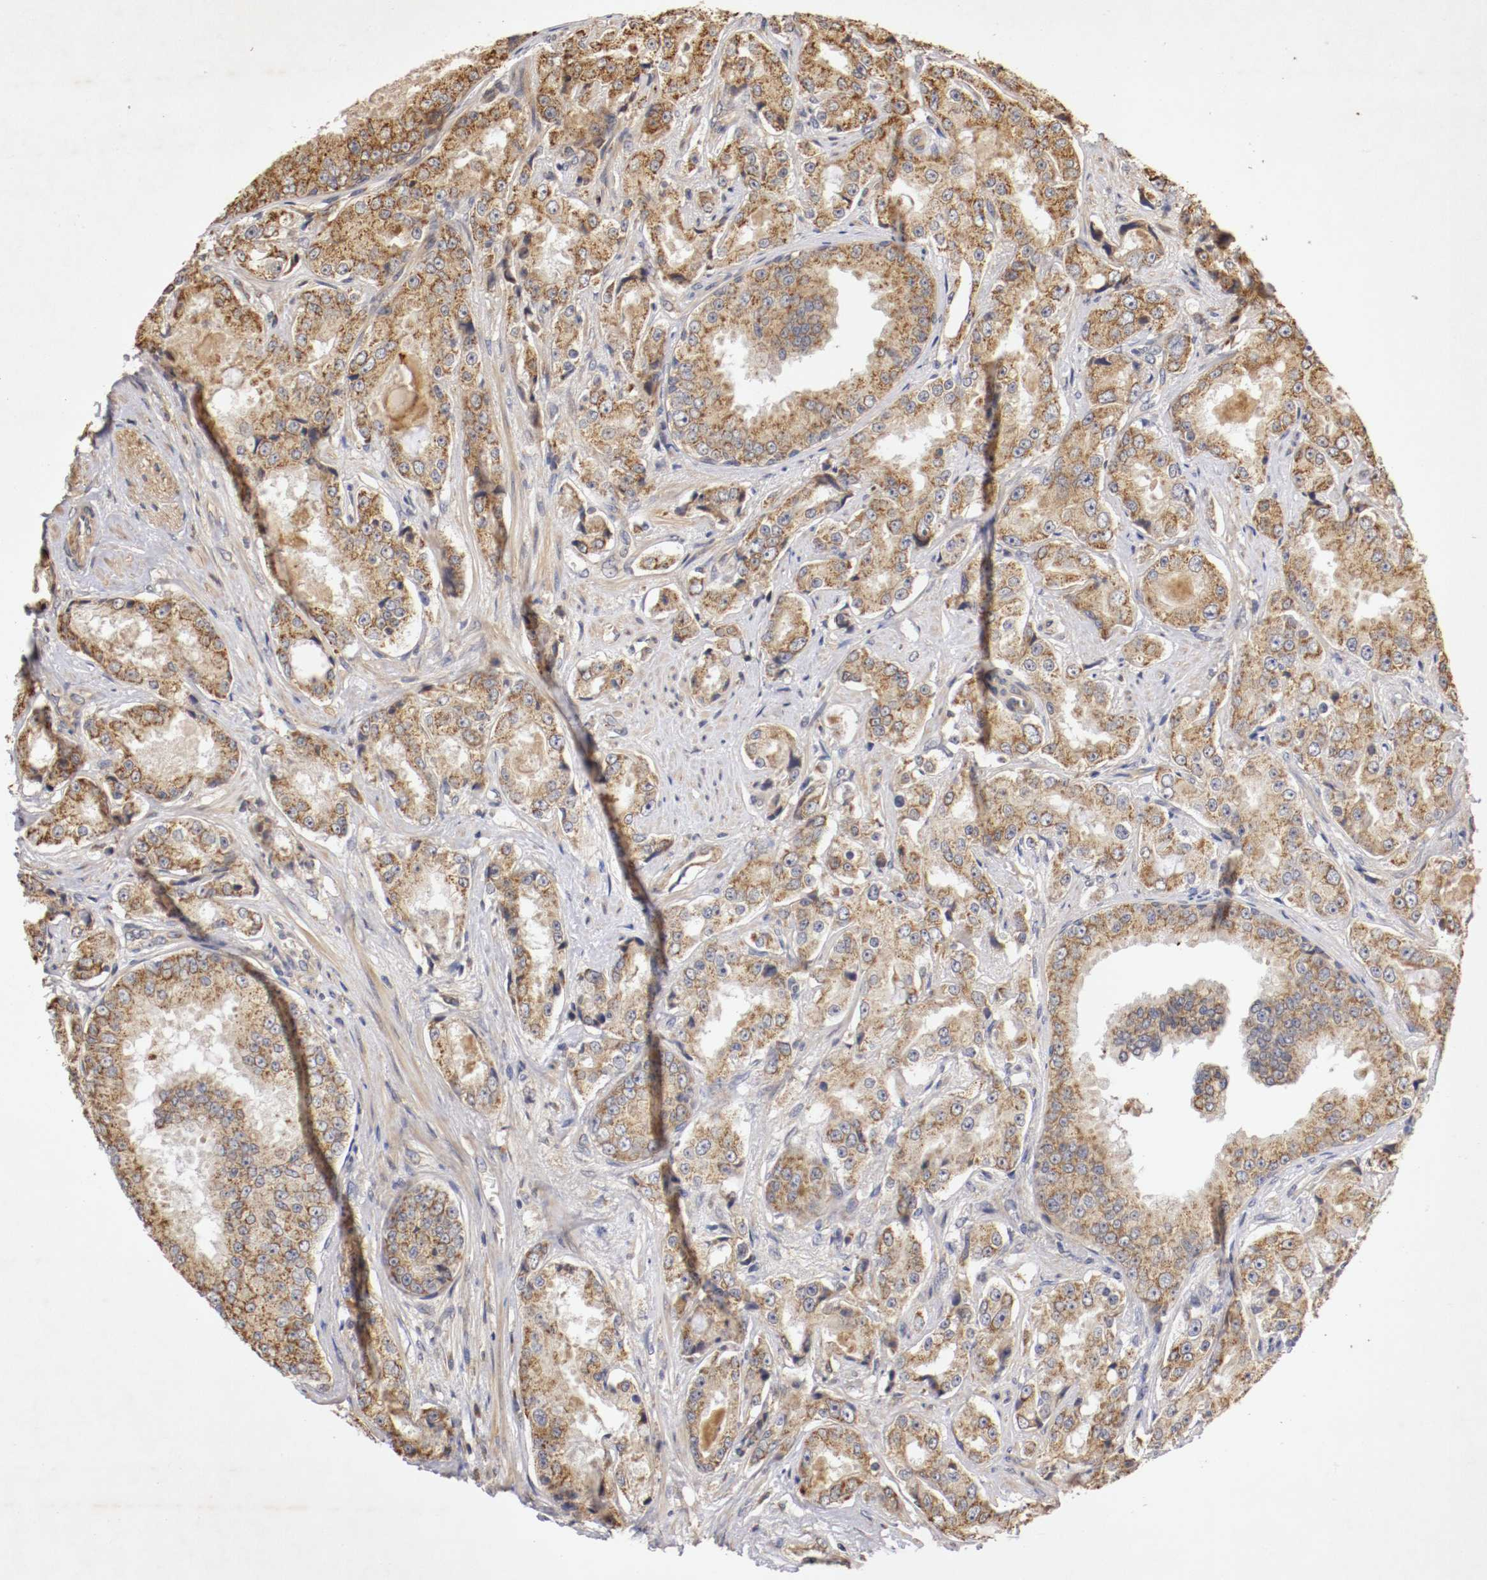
{"staining": {"intensity": "moderate", "quantity": ">75%", "location": "cytoplasmic/membranous"}, "tissue": "prostate cancer", "cell_type": "Tumor cells", "image_type": "cancer", "snomed": [{"axis": "morphology", "description": "Adenocarcinoma, High grade"}, {"axis": "topography", "description": "Prostate"}], "caption": "Protein expression analysis of human prostate adenocarcinoma (high-grade) reveals moderate cytoplasmic/membranous staining in about >75% of tumor cells.", "gene": "VEZT", "patient": {"sex": "male", "age": 73}}